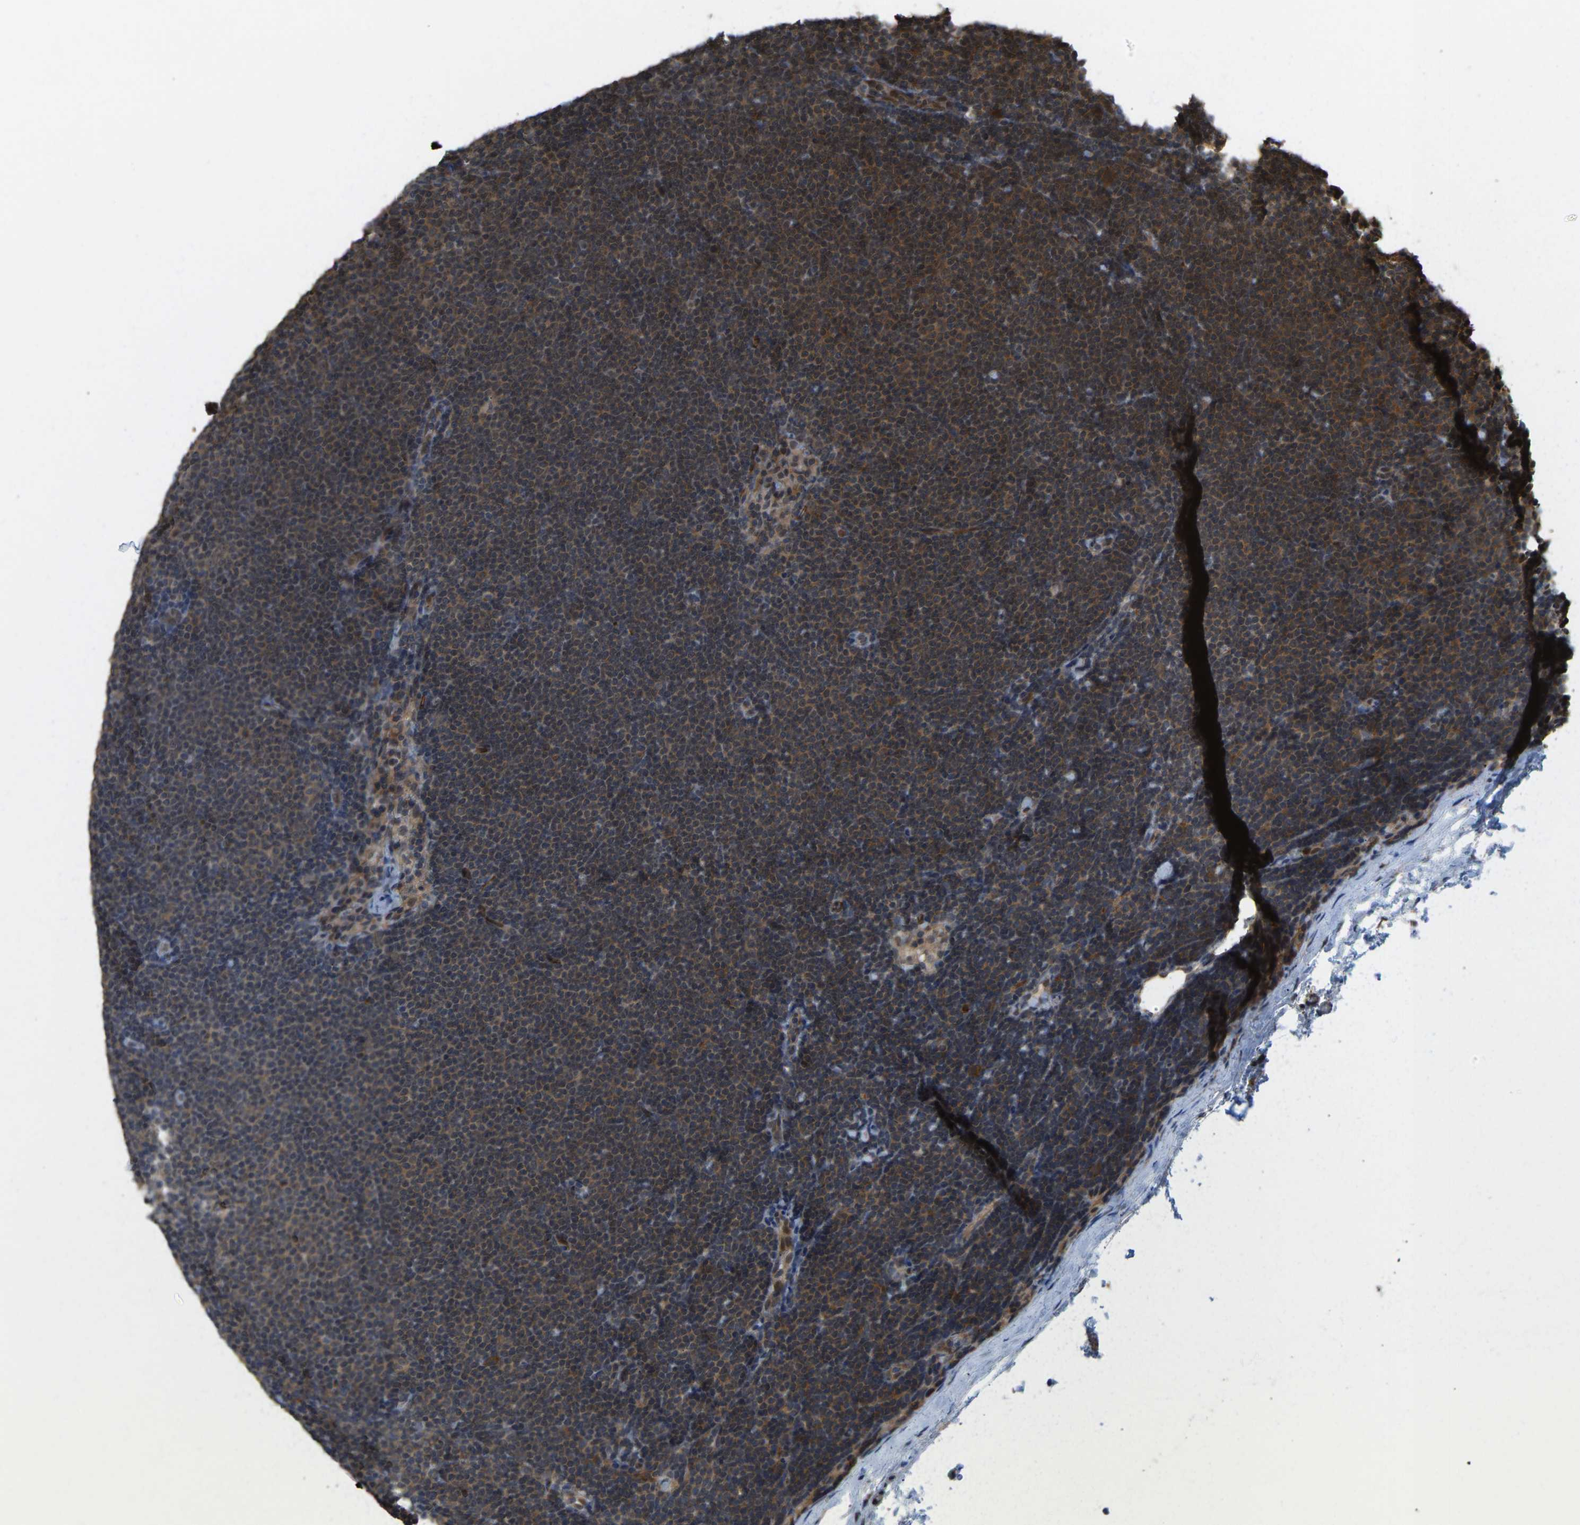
{"staining": {"intensity": "strong", "quantity": ">75%", "location": "cytoplasmic/membranous,nuclear"}, "tissue": "lymphoma", "cell_type": "Tumor cells", "image_type": "cancer", "snomed": [{"axis": "morphology", "description": "Malignant lymphoma, non-Hodgkin's type, Low grade"}, {"axis": "topography", "description": "Lymph node"}], "caption": "Protein staining demonstrates strong cytoplasmic/membranous and nuclear staining in about >75% of tumor cells in lymphoma.", "gene": "CCT8", "patient": {"sex": "female", "age": 53}}